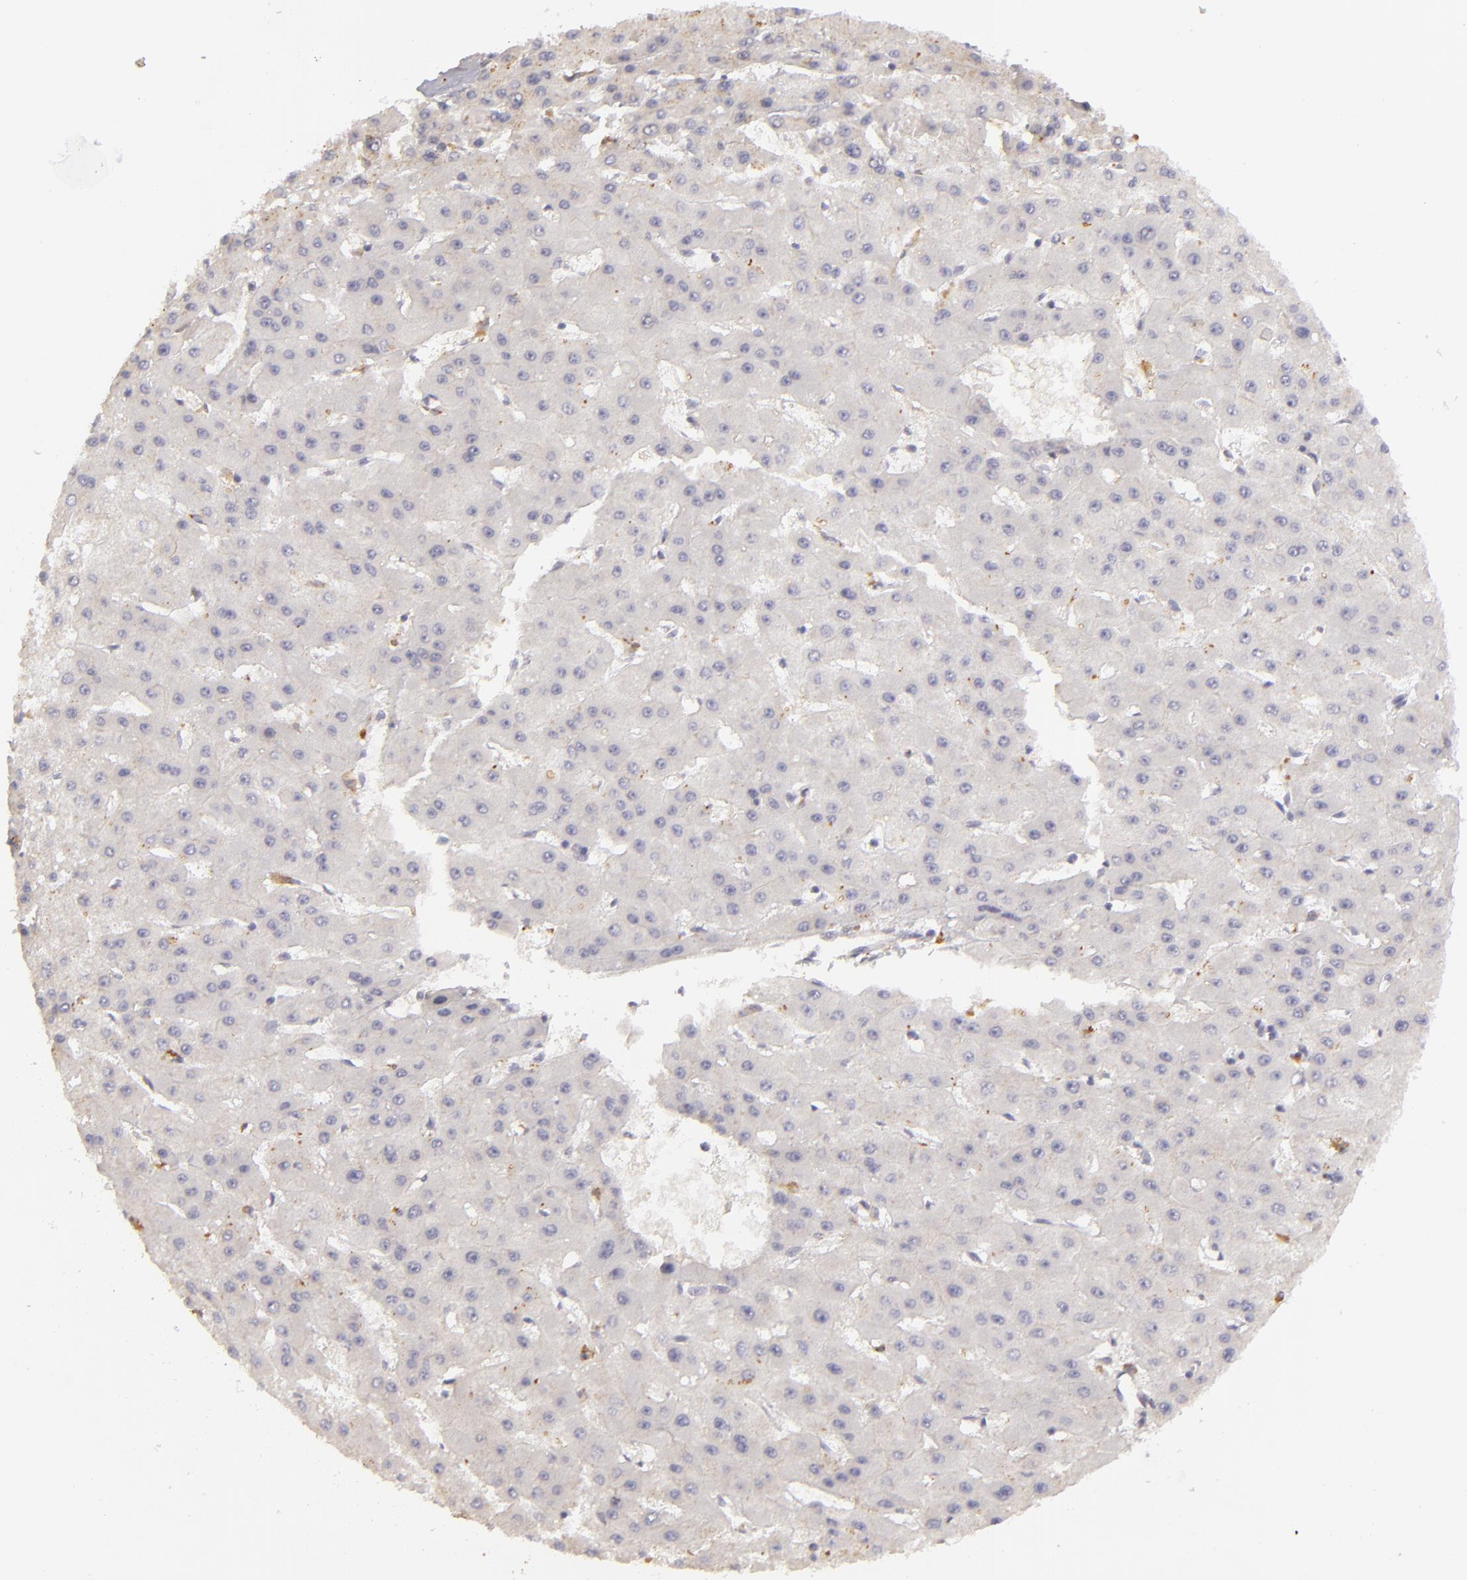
{"staining": {"intensity": "negative", "quantity": "none", "location": "none"}, "tissue": "liver cancer", "cell_type": "Tumor cells", "image_type": "cancer", "snomed": [{"axis": "morphology", "description": "Carcinoma, Hepatocellular, NOS"}, {"axis": "topography", "description": "Liver"}], "caption": "Immunohistochemical staining of liver hepatocellular carcinoma shows no significant positivity in tumor cells.", "gene": "EFS", "patient": {"sex": "female", "age": 52}}